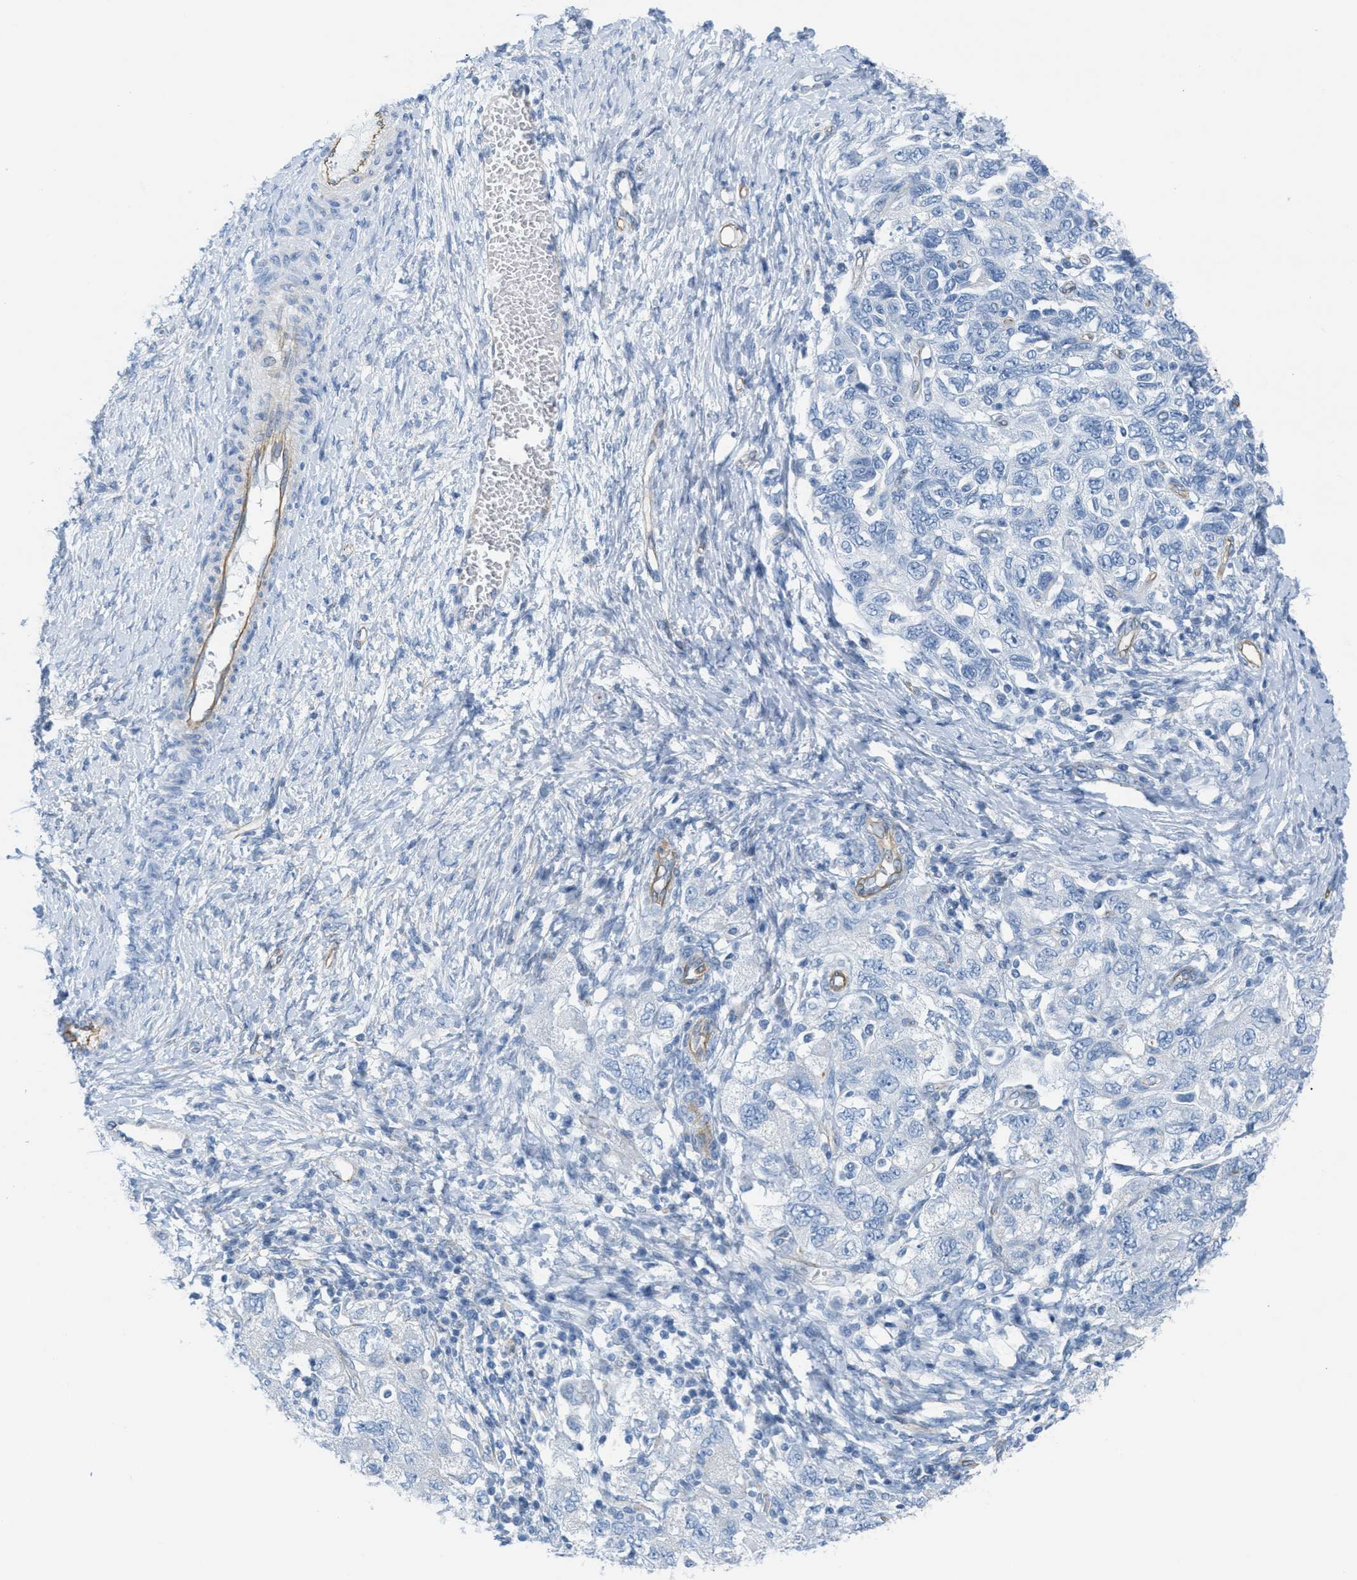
{"staining": {"intensity": "negative", "quantity": "none", "location": "none"}, "tissue": "ovarian cancer", "cell_type": "Tumor cells", "image_type": "cancer", "snomed": [{"axis": "morphology", "description": "Carcinoma, NOS"}, {"axis": "morphology", "description": "Cystadenocarcinoma, serous, NOS"}, {"axis": "topography", "description": "Ovary"}], "caption": "IHC micrograph of neoplastic tissue: ovarian cancer stained with DAB reveals no significant protein staining in tumor cells.", "gene": "SLC12A1", "patient": {"sex": "female", "age": 69}}